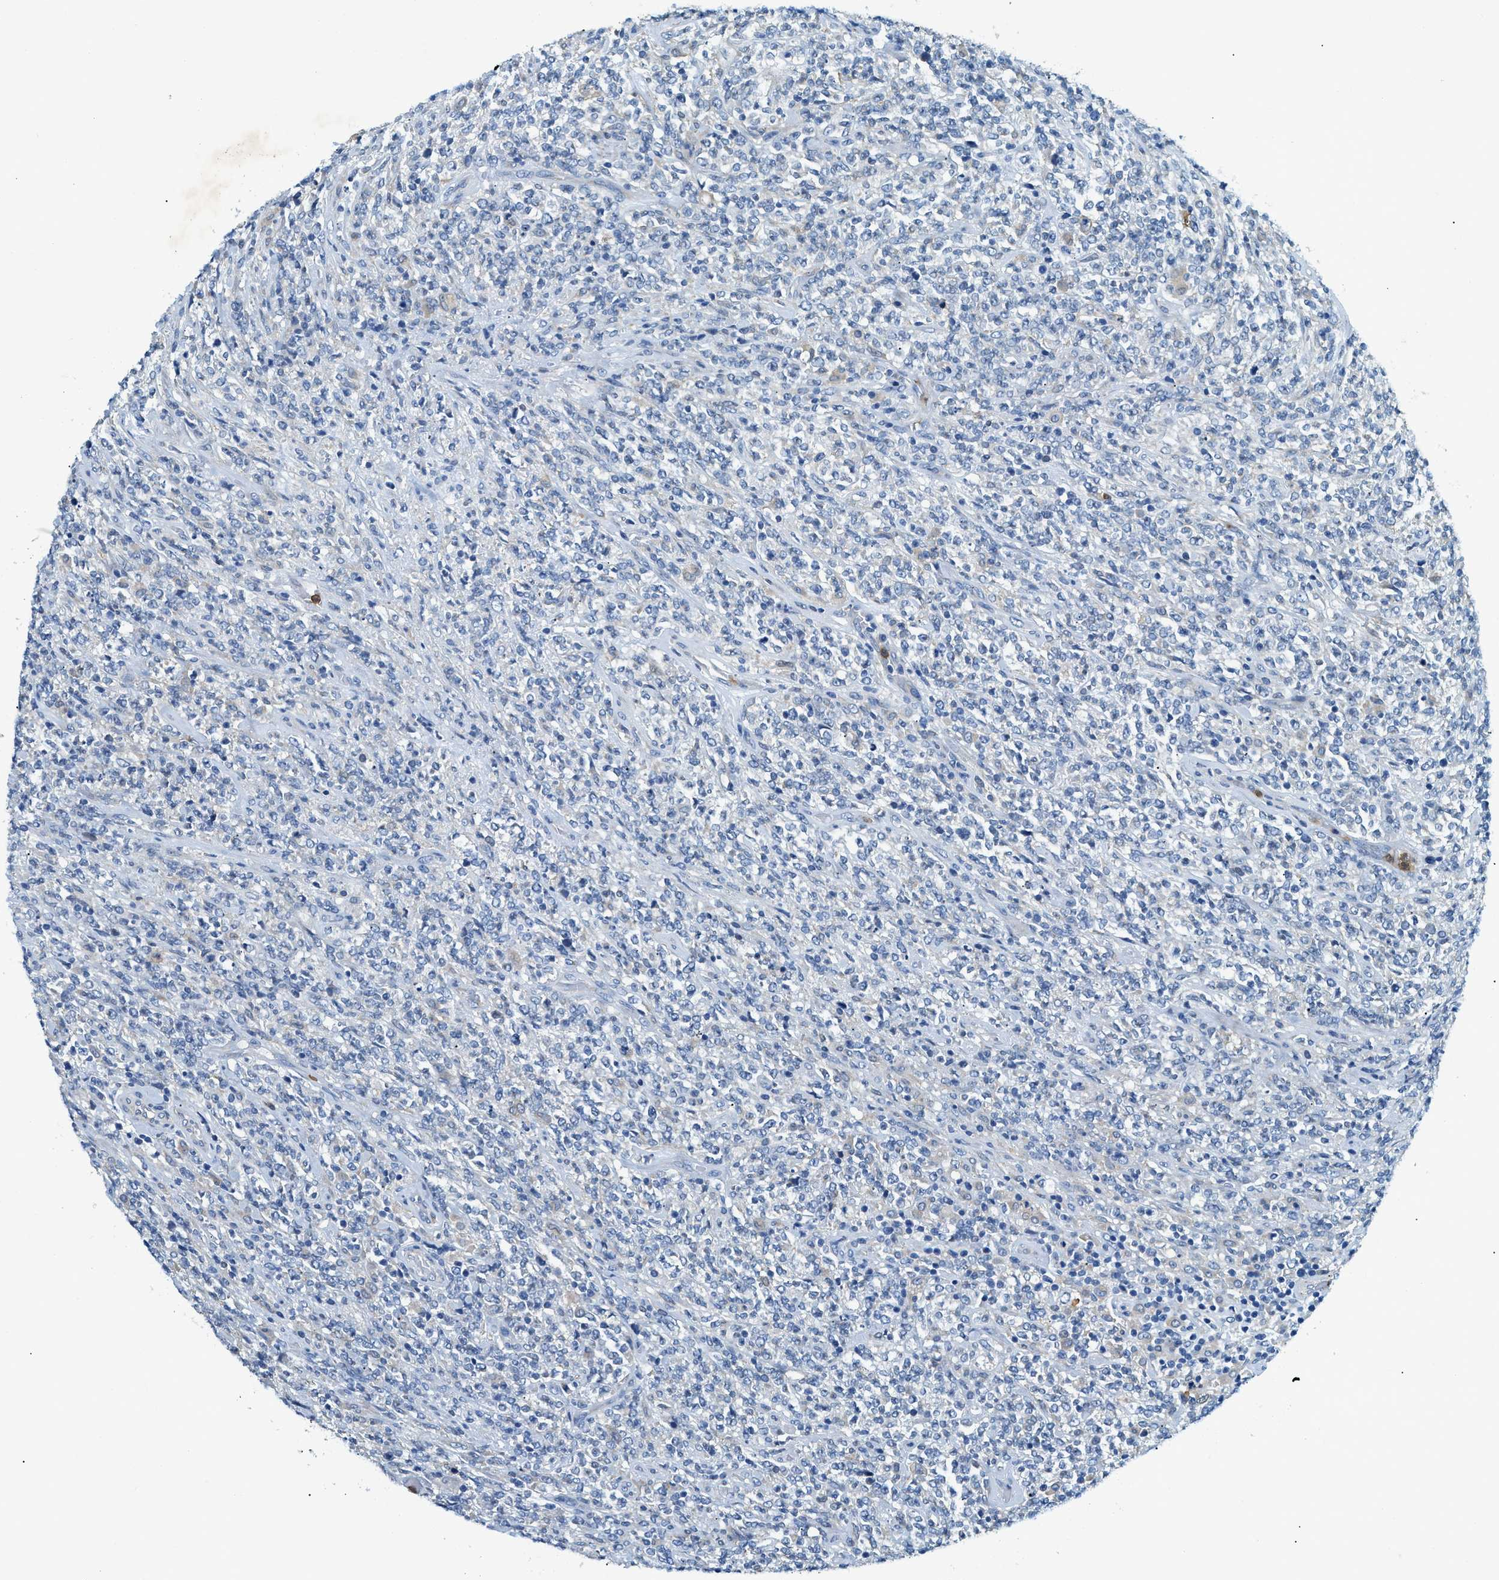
{"staining": {"intensity": "negative", "quantity": "none", "location": "none"}, "tissue": "lymphoma", "cell_type": "Tumor cells", "image_type": "cancer", "snomed": [{"axis": "morphology", "description": "Malignant lymphoma, non-Hodgkin's type, High grade"}, {"axis": "topography", "description": "Soft tissue"}], "caption": "This is an immunohistochemistry (IHC) histopathology image of lymphoma. There is no staining in tumor cells.", "gene": "ZDHHC13", "patient": {"sex": "male", "age": 18}}